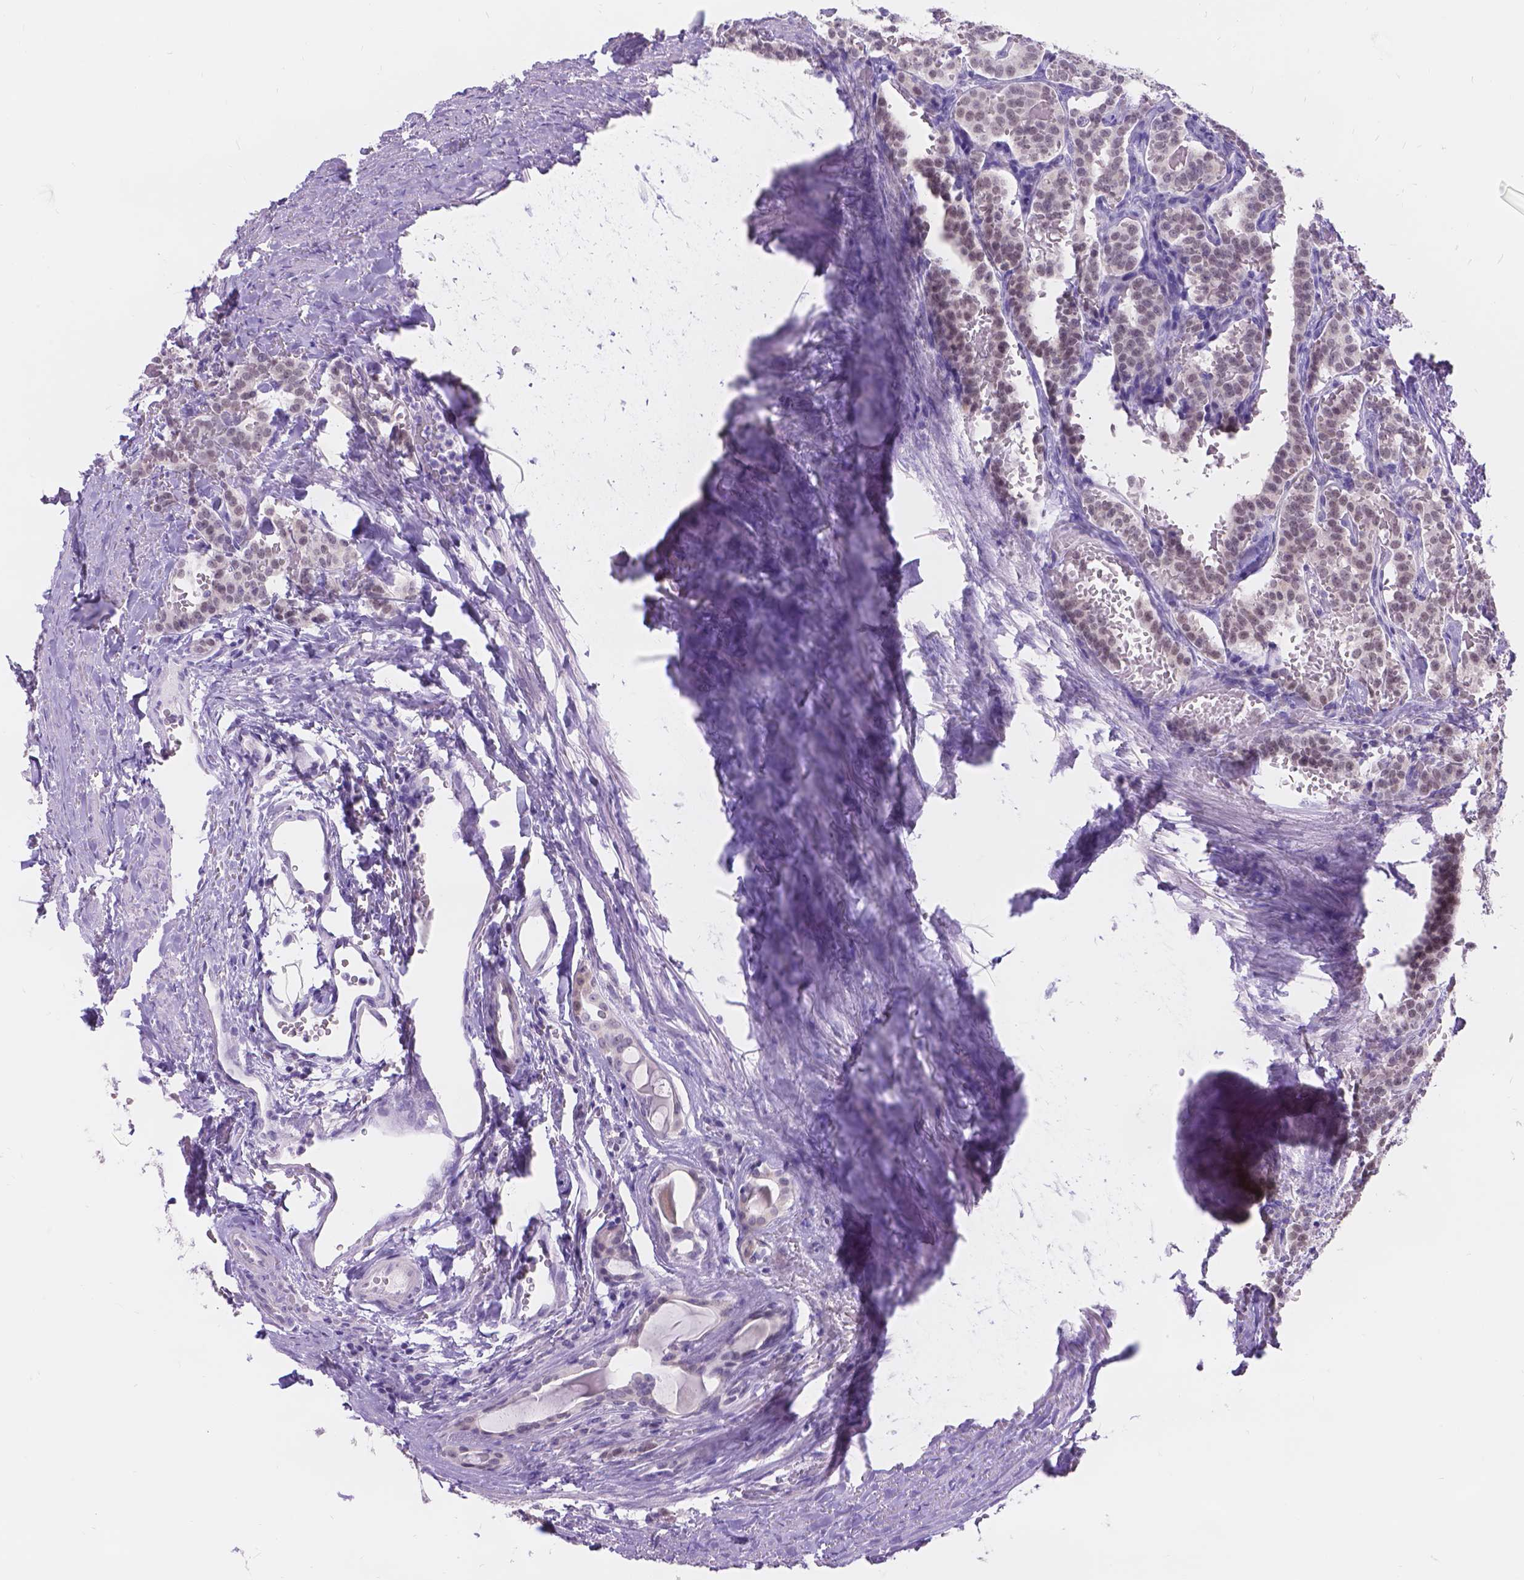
{"staining": {"intensity": "weak", "quantity": ">75%", "location": "nuclear"}, "tissue": "carcinoid", "cell_type": "Tumor cells", "image_type": "cancer", "snomed": [{"axis": "morphology", "description": "Carcinoid, malignant, NOS"}, {"axis": "topography", "description": "Lung"}], "caption": "DAB immunohistochemical staining of human carcinoid (malignant) reveals weak nuclear protein staining in about >75% of tumor cells. (DAB (3,3'-diaminobenzidine) = brown stain, brightfield microscopy at high magnification).", "gene": "DCC", "patient": {"sex": "female", "age": 46}}